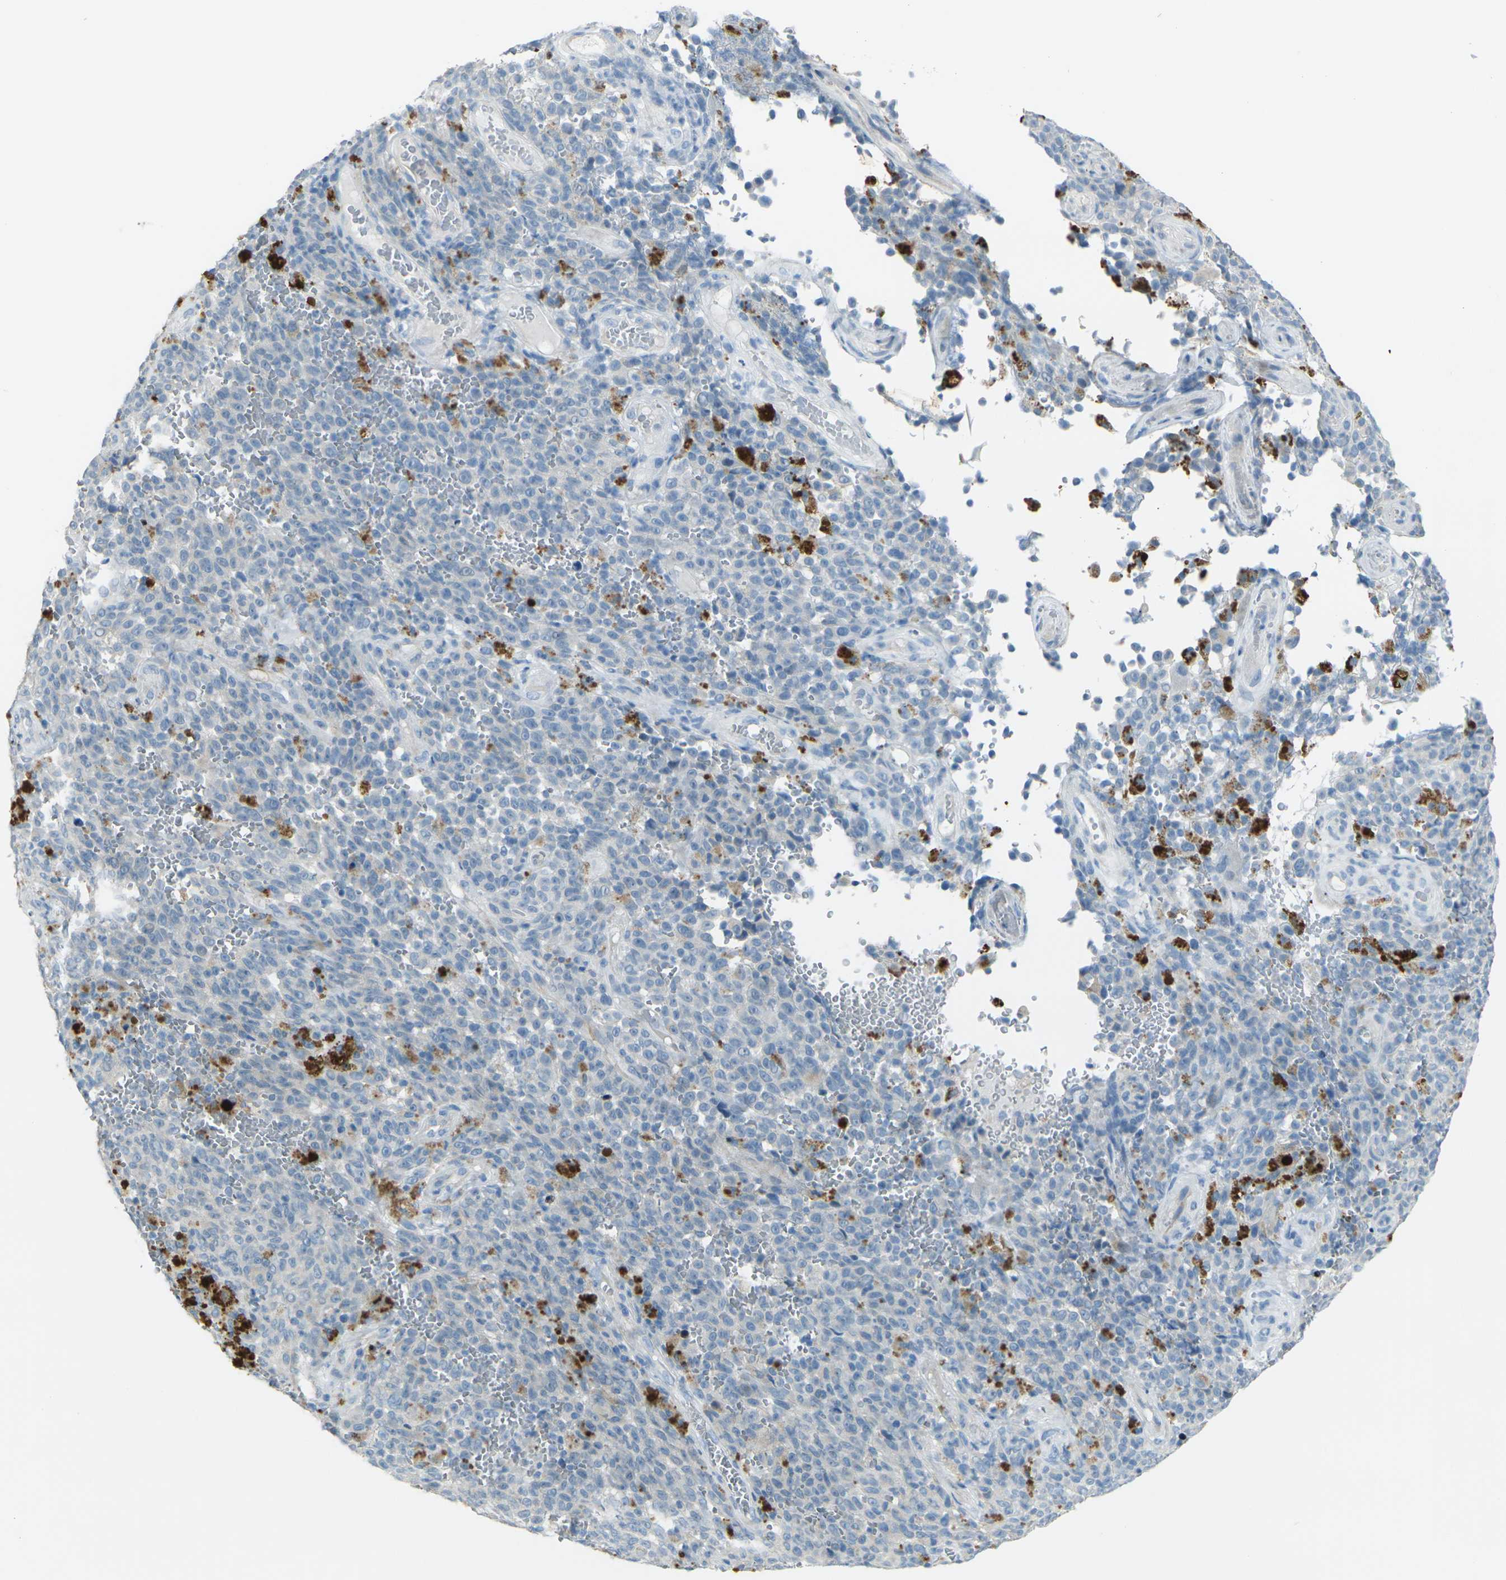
{"staining": {"intensity": "negative", "quantity": "none", "location": "none"}, "tissue": "melanoma", "cell_type": "Tumor cells", "image_type": "cancer", "snomed": [{"axis": "morphology", "description": "Malignant melanoma, NOS"}, {"axis": "topography", "description": "Skin"}], "caption": "This micrograph is of malignant melanoma stained with IHC to label a protein in brown with the nuclei are counter-stained blue. There is no staining in tumor cells.", "gene": "ANKRD46", "patient": {"sex": "female", "age": 82}}